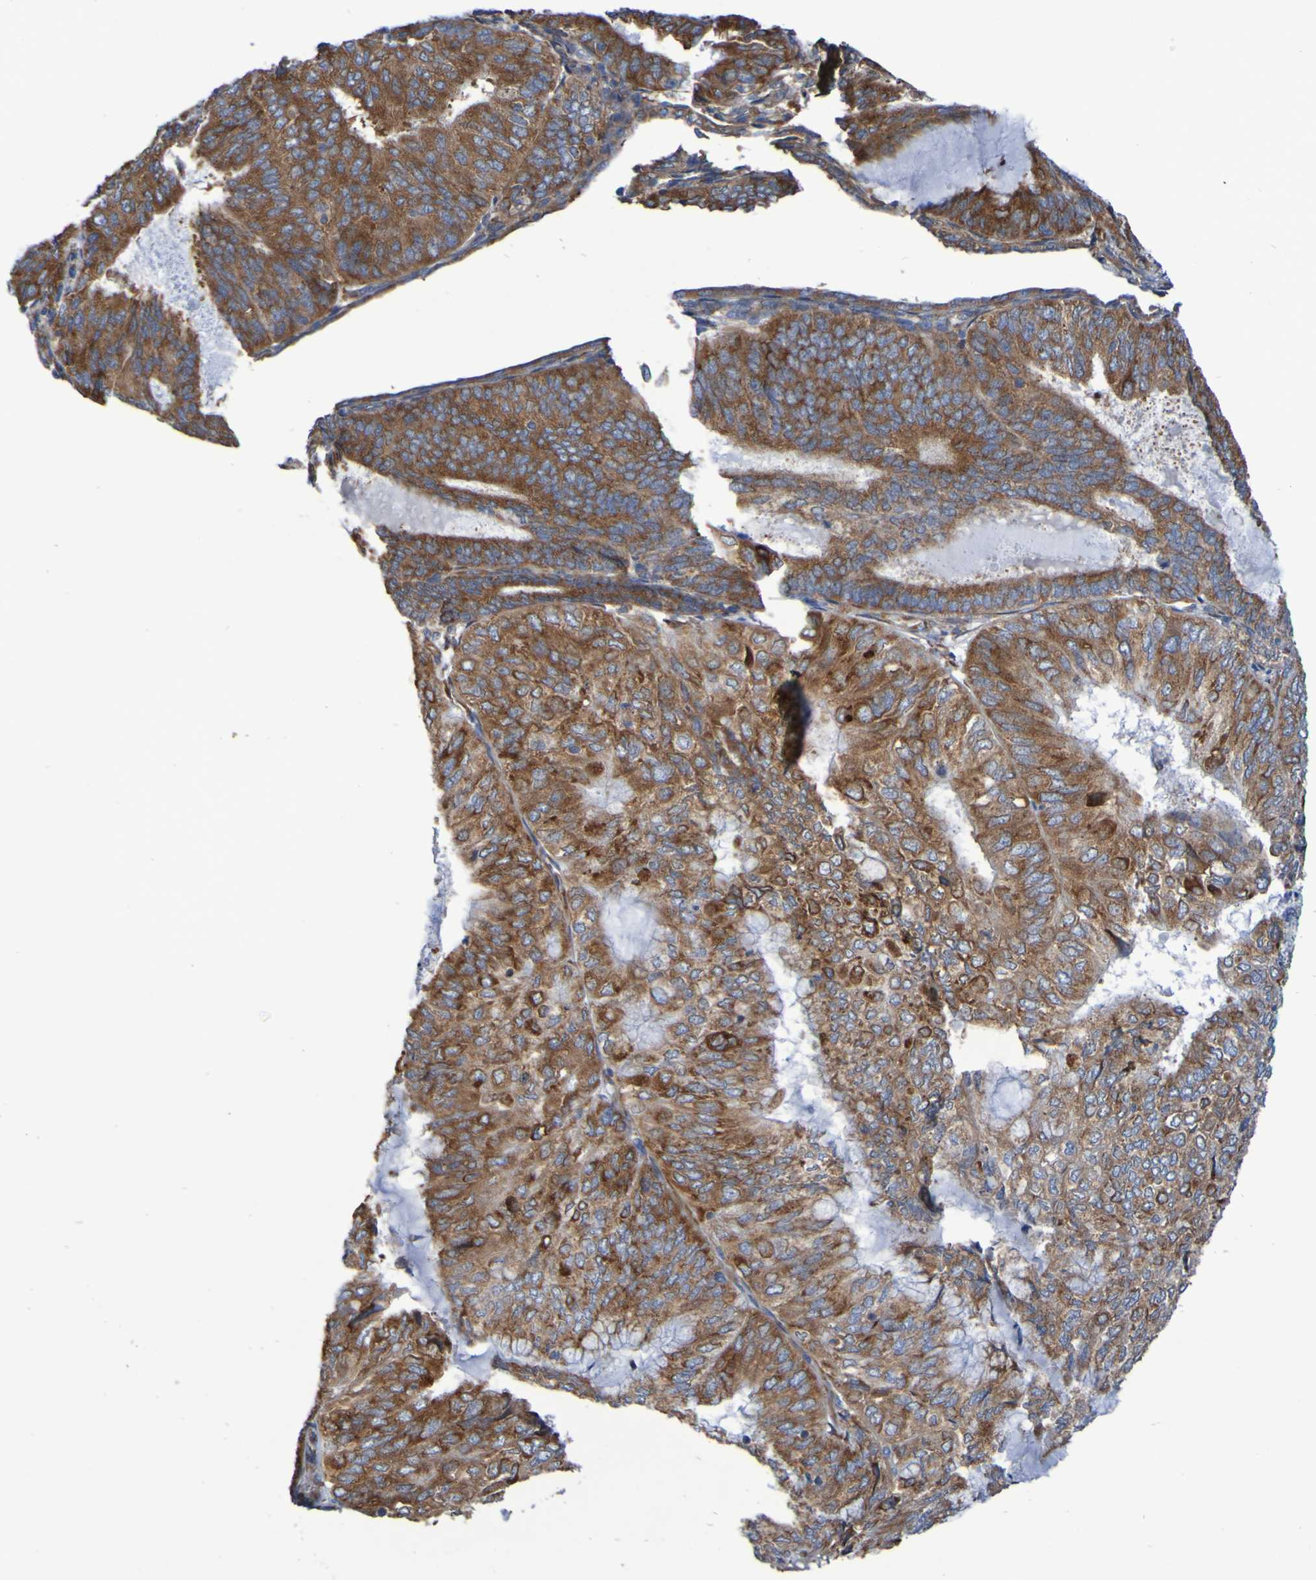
{"staining": {"intensity": "strong", "quantity": ">75%", "location": "cytoplasmic/membranous"}, "tissue": "endometrial cancer", "cell_type": "Tumor cells", "image_type": "cancer", "snomed": [{"axis": "morphology", "description": "Adenocarcinoma, NOS"}, {"axis": "topography", "description": "Endometrium"}], "caption": "Immunohistochemical staining of human adenocarcinoma (endometrial) displays strong cytoplasmic/membranous protein staining in about >75% of tumor cells.", "gene": "FKBP3", "patient": {"sex": "female", "age": 81}}